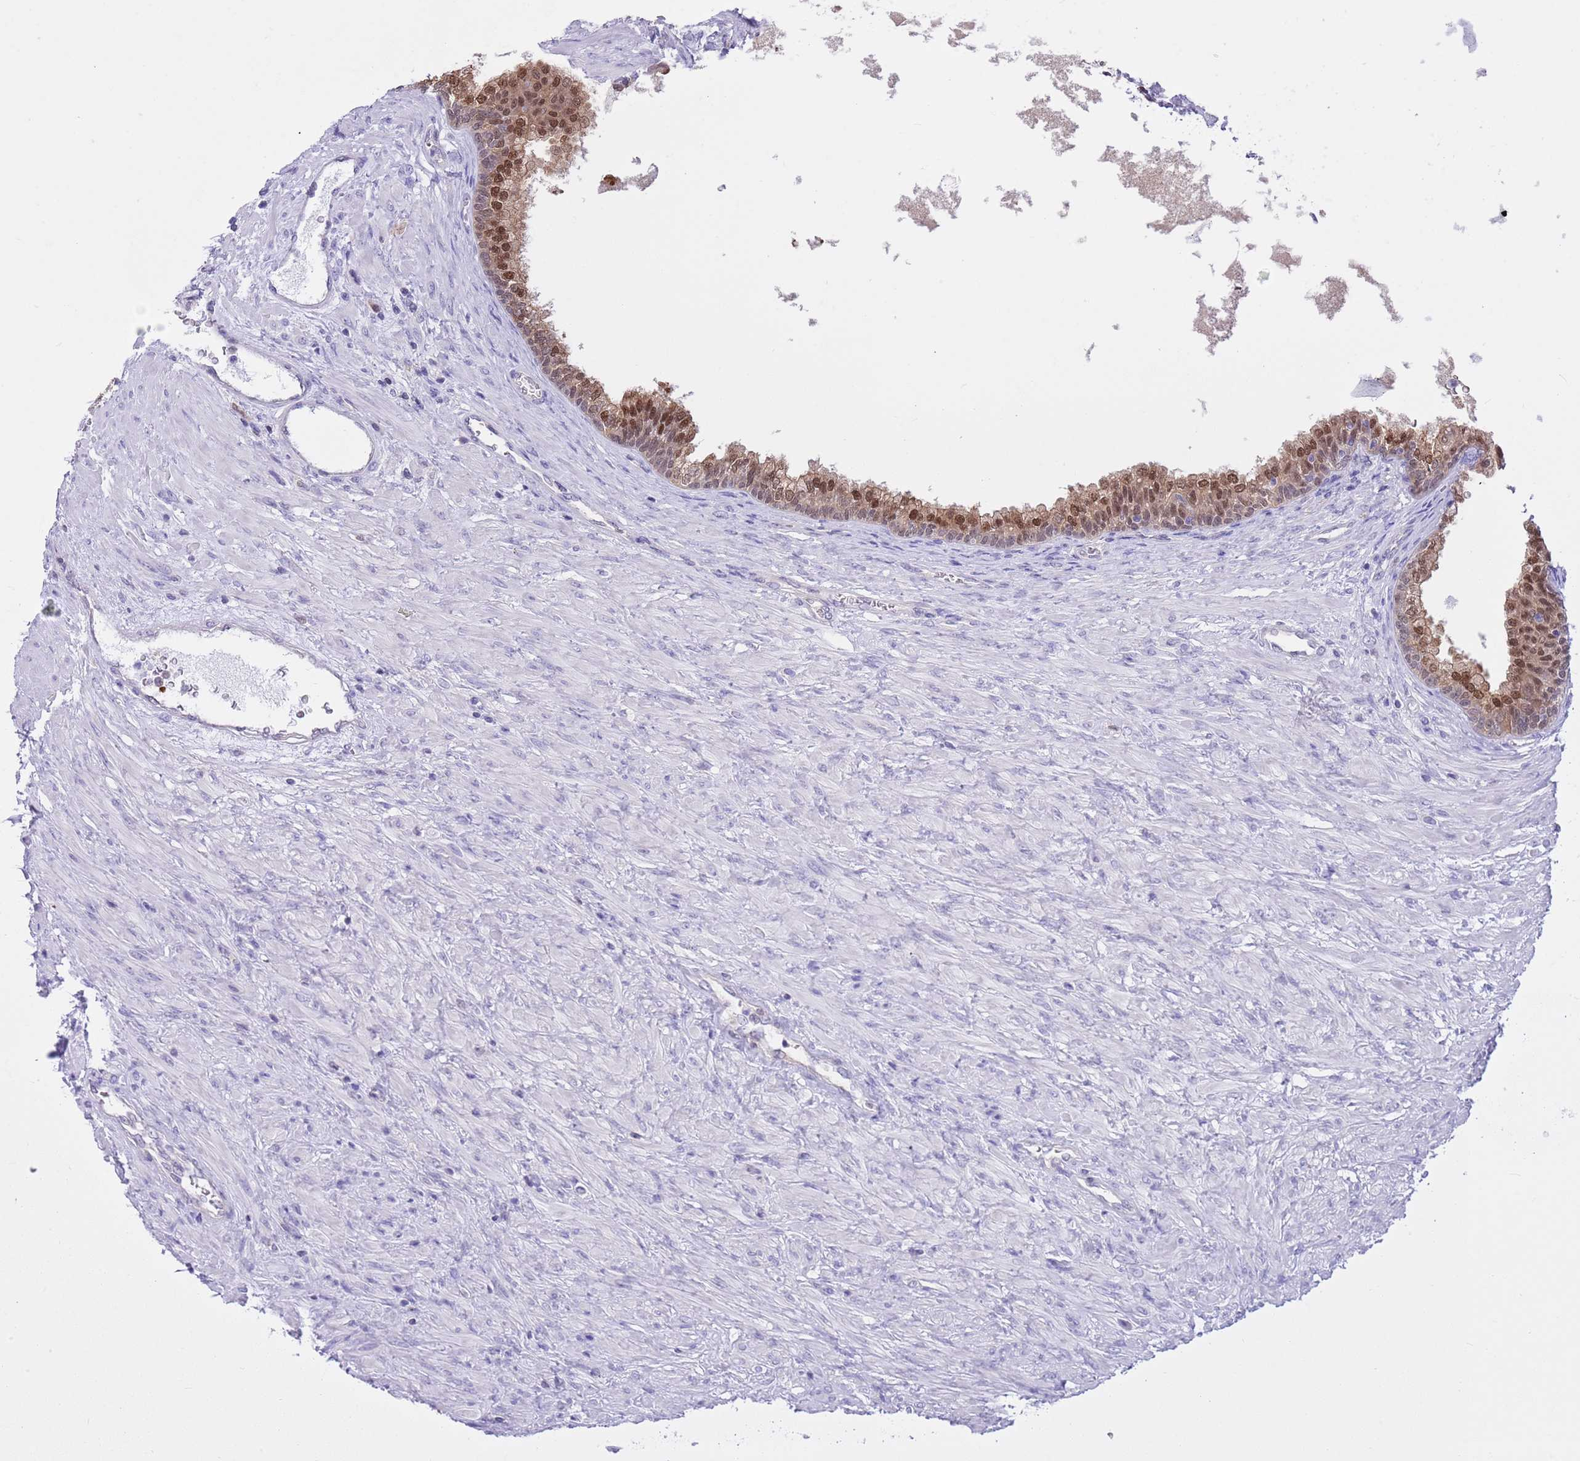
{"staining": {"intensity": "moderate", "quantity": ">75%", "location": "cytoplasmic/membranous,nuclear"}, "tissue": "prostate", "cell_type": "Glandular cells", "image_type": "normal", "snomed": [{"axis": "morphology", "description": "Normal tissue, NOS"}, {"axis": "topography", "description": "Prostate"}], "caption": "Protein expression analysis of unremarkable prostate exhibits moderate cytoplasmic/membranous,nuclear expression in about >75% of glandular cells.", "gene": "DDI2", "patient": {"sex": "male", "age": 76}}